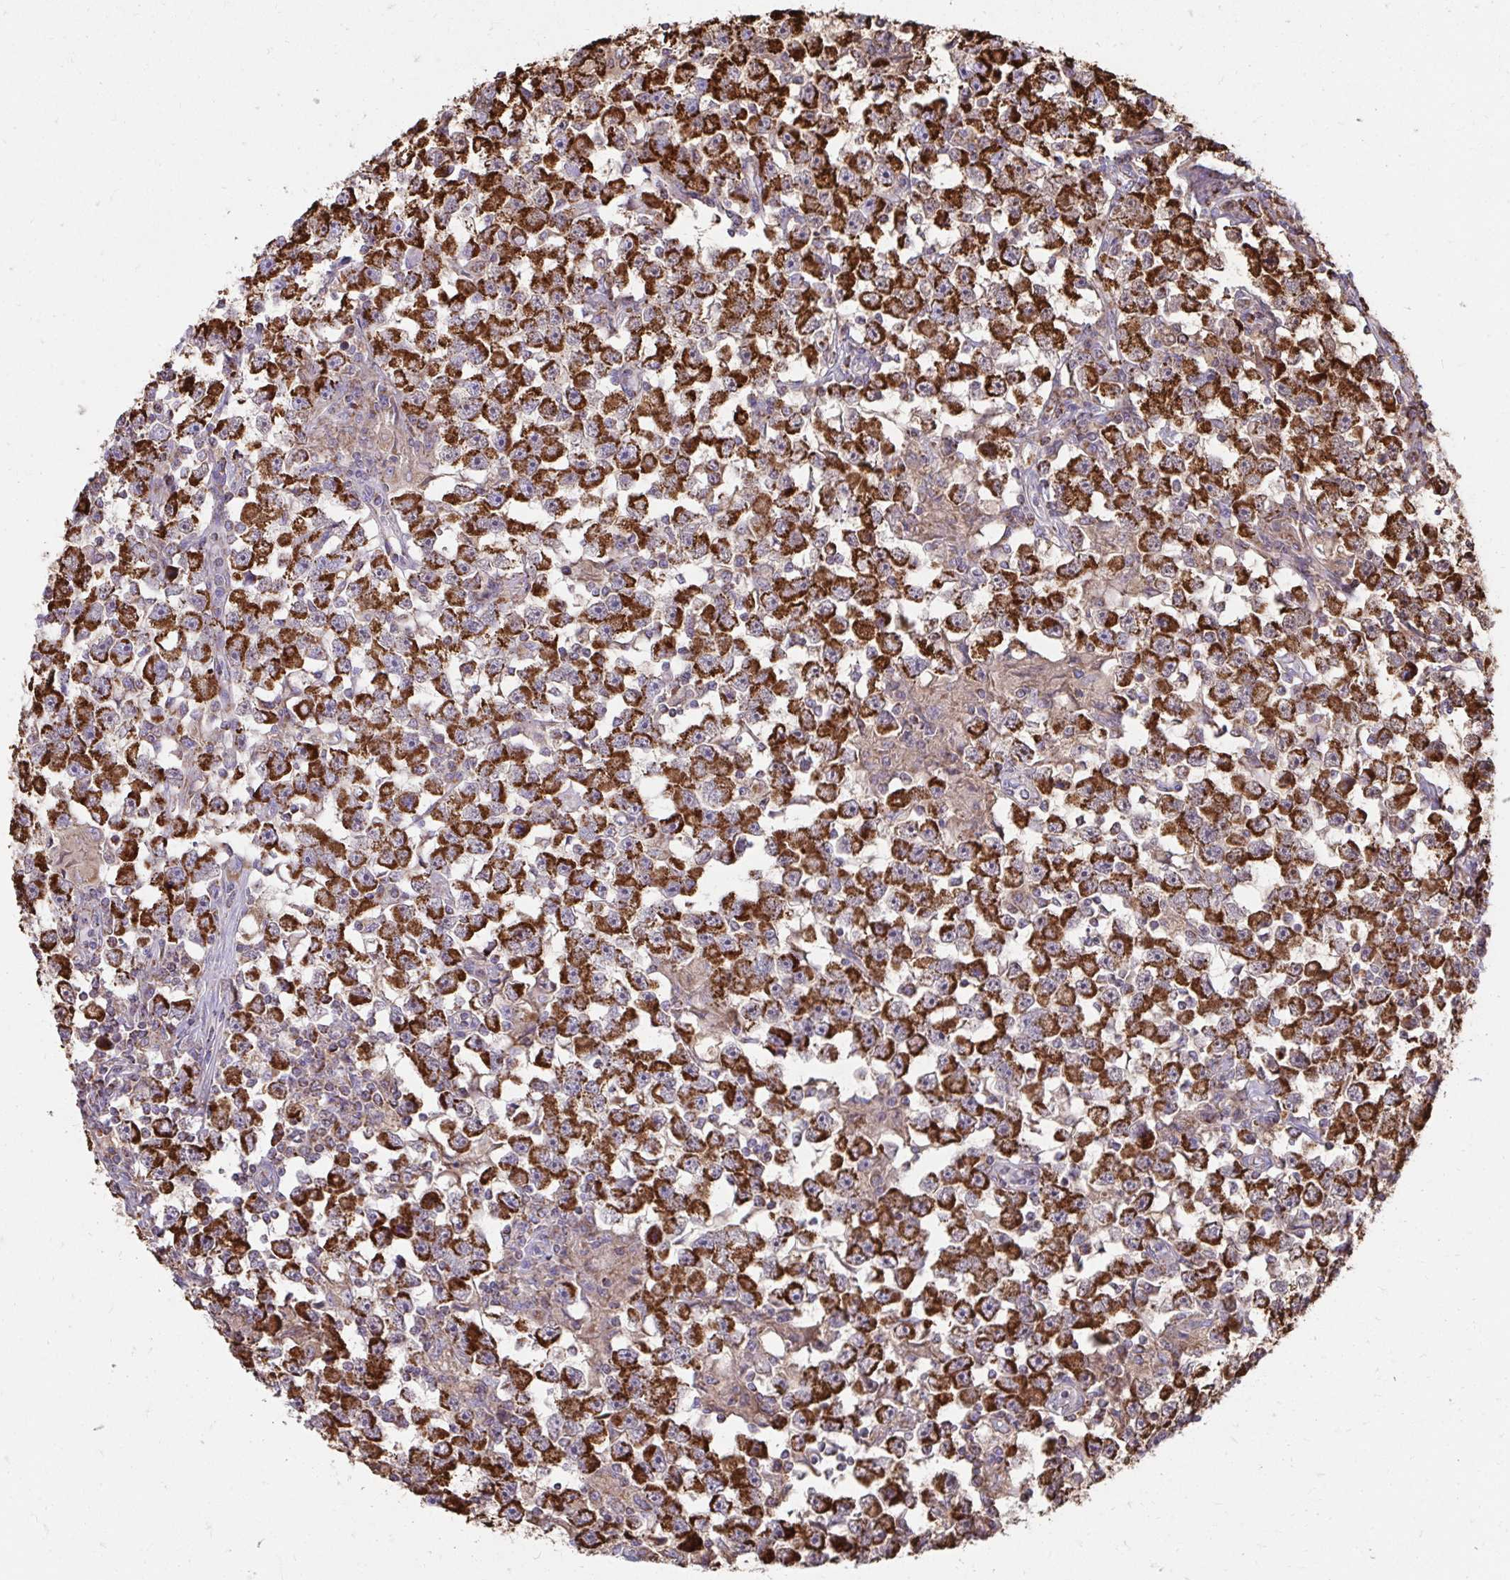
{"staining": {"intensity": "strong", "quantity": ">75%", "location": "cytoplasmic/membranous"}, "tissue": "testis cancer", "cell_type": "Tumor cells", "image_type": "cancer", "snomed": [{"axis": "morphology", "description": "Seminoma, NOS"}, {"axis": "topography", "description": "Testis"}], "caption": "Brown immunohistochemical staining in testis seminoma reveals strong cytoplasmic/membranous staining in approximately >75% of tumor cells.", "gene": "PRRG3", "patient": {"sex": "male", "age": 33}}